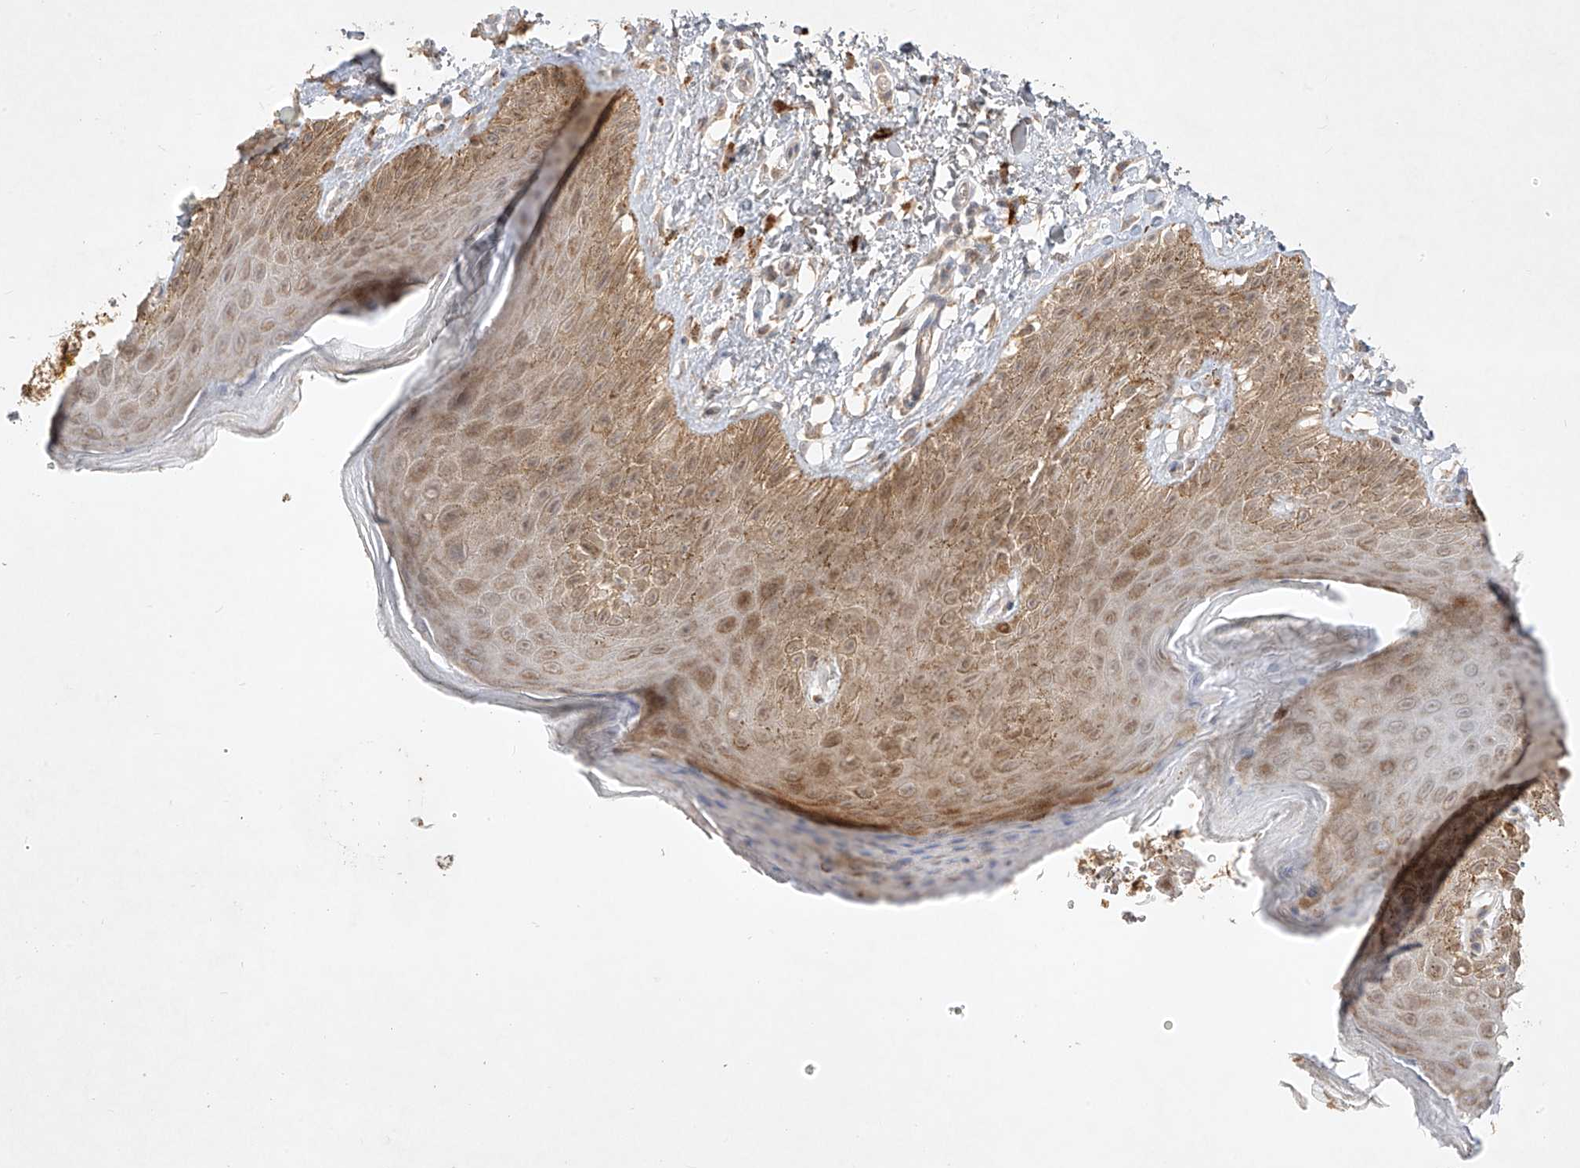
{"staining": {"intensity": "moderate", "quantity": "25%-75%", "location": "cytoplasmic/membranous,nuclear"}, "tissue": "skin", "cell_type": "Epidermal cells", "image_type": "normal", "snomed": [{"axis": "morphology", "description": "Normal tissue, NOS"}, {"axis": "topography", "description": "Anal"}], "caption": "The immunohistochemical stain highlights moderate cytoplasmic/membranous,nuclear positivity in epidermal cells of unremarkable skin. (IHC, brightfield microscopy, high magnification).", "gene": "KPNA7", "patient": {"sex": "male", "age": 44}}